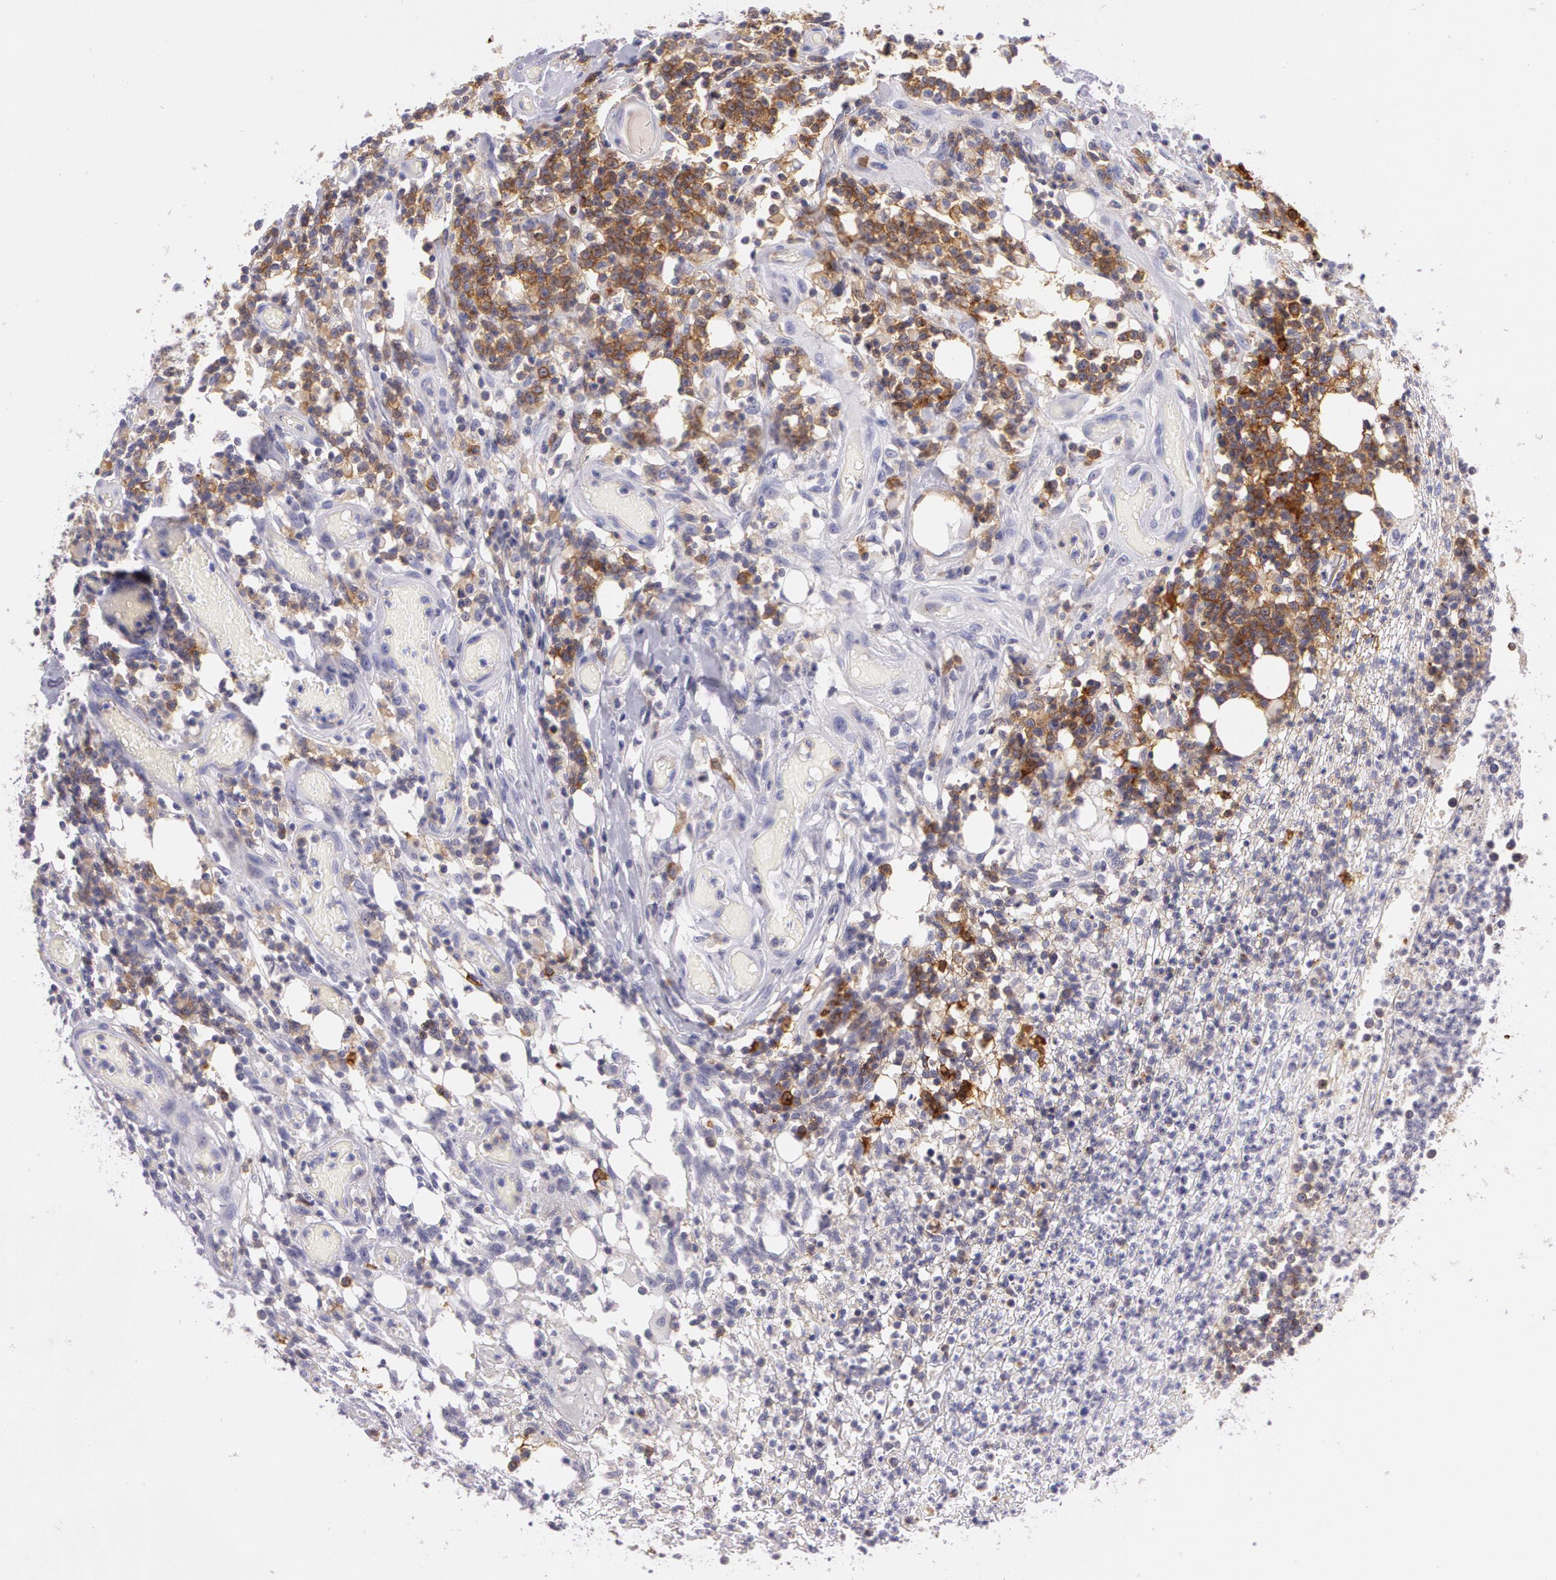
{"staining": {"intensity": "strong", "quantity": ">75%", "location": "cytoplasmic/membranous"}, "tissue": "lymphoma", "cell_type": "Tumor cells", "image_type": "cancer", "snomed": [{"axis": "morphology", "description": "Malignant lymphoma, non-Hodgkin's type, High grade"}, {"axis": "topography", "description": "Colon"}], "caption": "This is an image of immunohistochemistry staining of lymphoma, which shows strong staining in the cytoplasmic/membranous of tumor cells.", "gene": "LY75", "patient": {"sex": "male", "age": 82}}